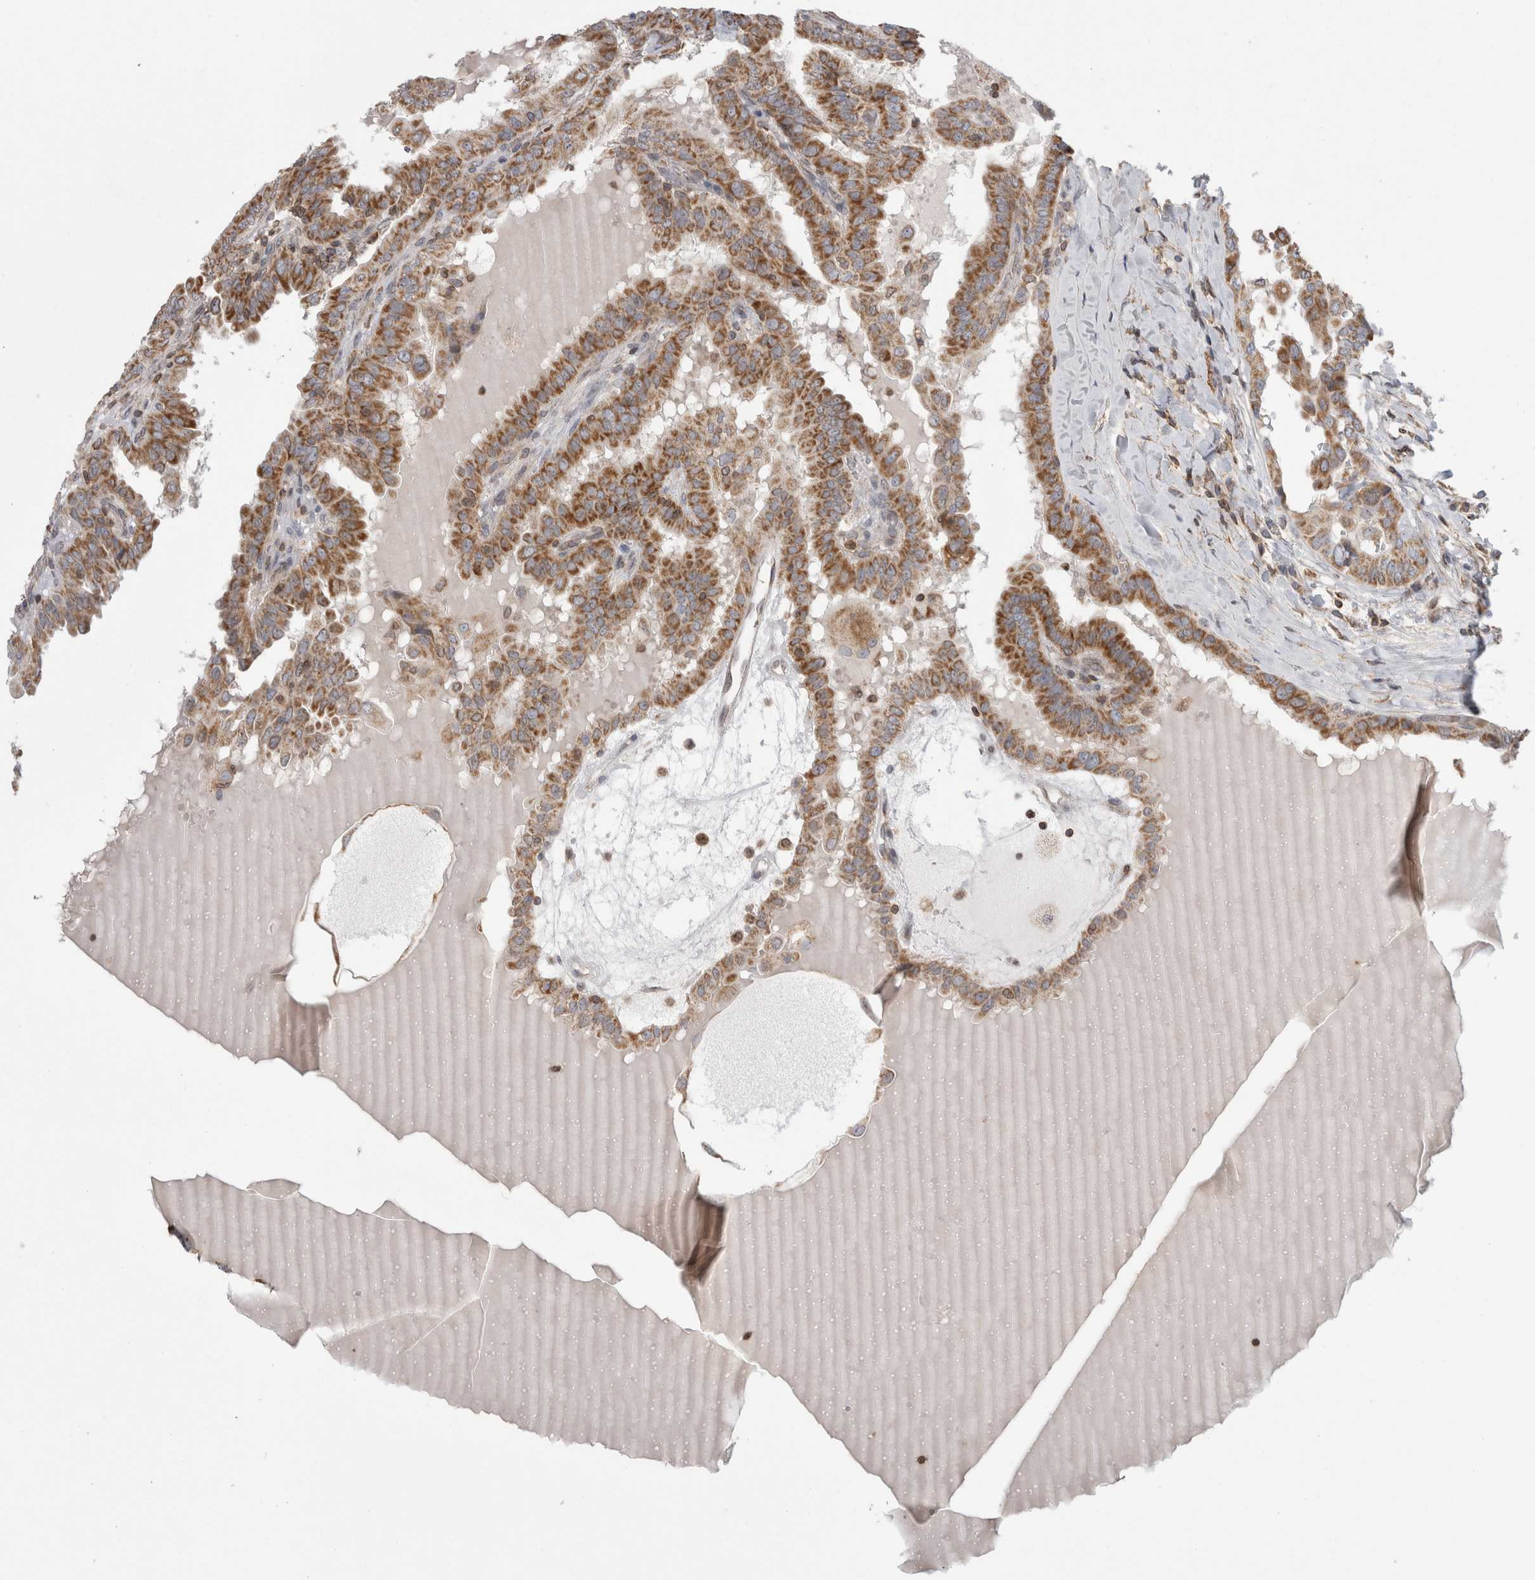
{"staining": {"intensity": "strong", "quantity": ">75%", "location": "cytoplasmic/membranous"}, "tissue": "thyroid cancer", "cell_type": "Tumor cells", "image_type": "cancer", "snomed": [{"axis": "morphology", "description": "Papillary adenocarcinoma, NOS"}, {"axis": "topography", "description": "Thyroid gland"}], "caption": "Immunohistochemical staining of human thyroid cancer (papillary adenocarcinoma) reveals high levels of strong cytoplasmic/membranous protein expression in approximately >75% of tumor cells.", "gene": "DARS2", "patient": {"sex": "male", "age": 33}}